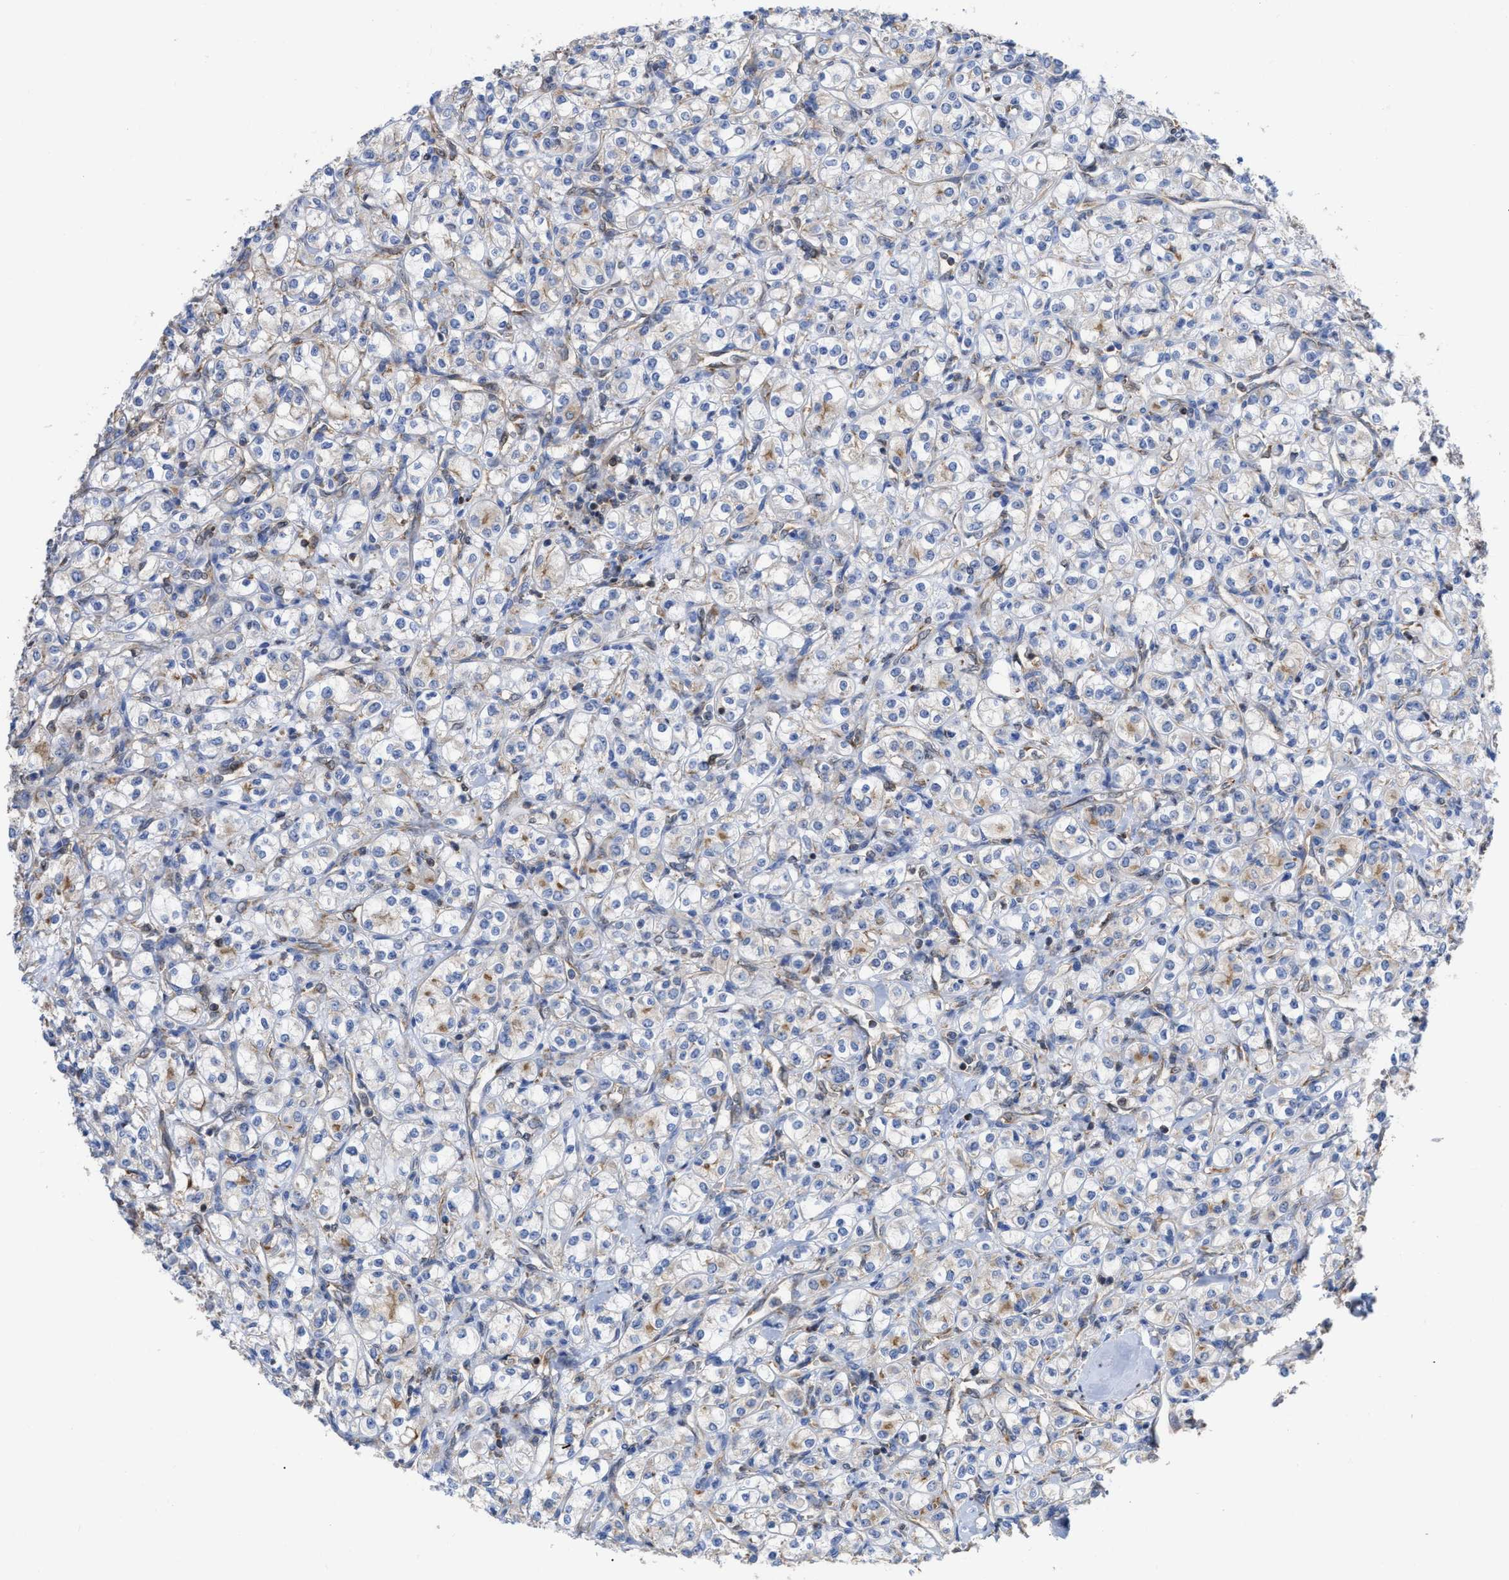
{"staining": {"intensity": "weak", "quantity": "<25%", "location": "cytoplasmic/membranous"}, "tissue": "renal cancer", "cell_type": "Tumor cells", "image_type": "cancer", "snomed": [{"axis": "morphology", "description": "Adenocarcinoma, NOS"}, {"axis": "topography", "description": "Kidney"}], "caption": "Immunohistochemistry image of neoplastic tissue: human adenocarcinoma (renal) stained with DAB (3,3'-diaminobenzidine) demonstrates no significant protein staining in tumor cells.", "gene": "GIMAP4", "patient": {"sex": "male", "age": 77}}